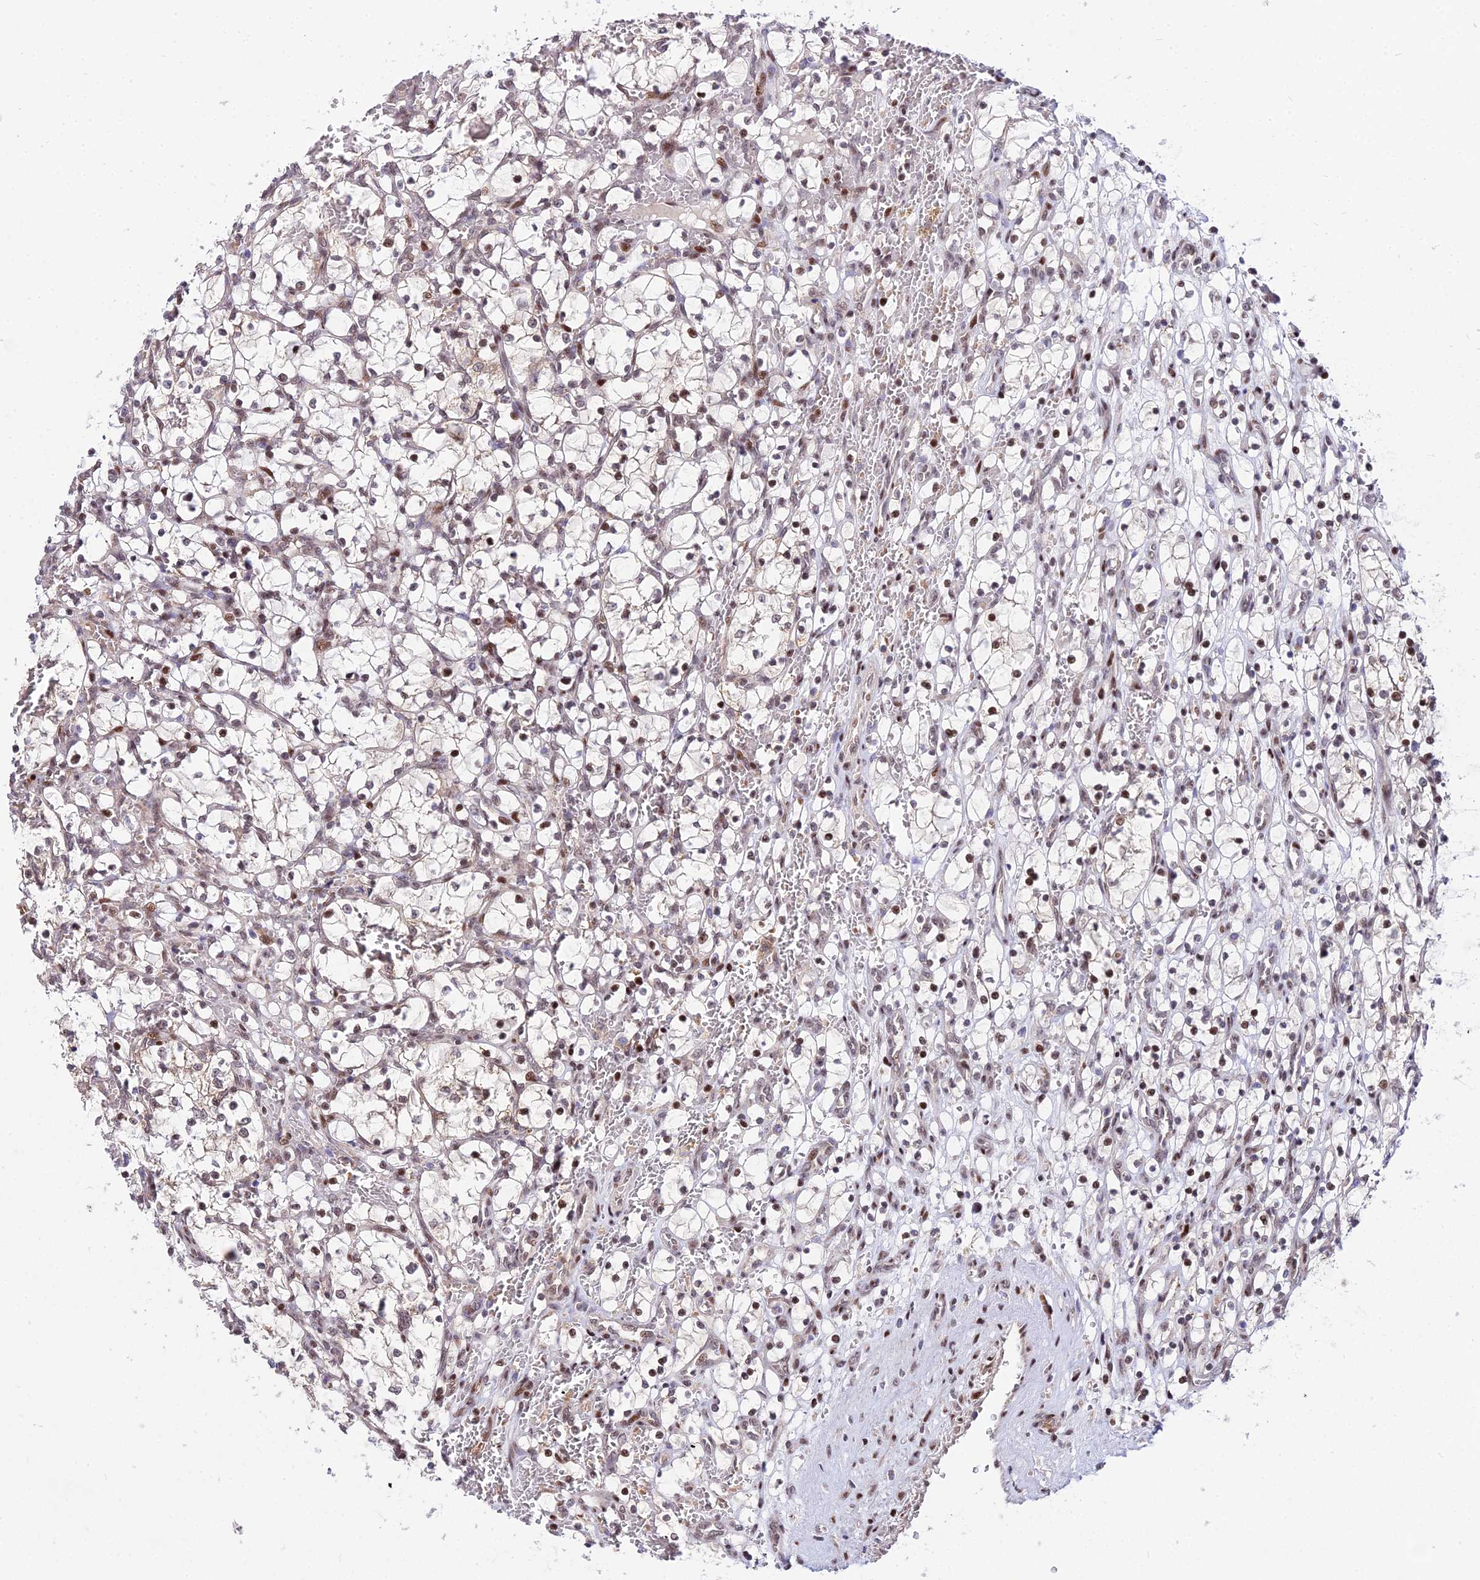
{"staining": {"intensity": "moderate", "quantity": "25%-75%", "location": "nuclear"}, "tissue": "renal cancer", "cell_type": "Tumor cells", "image_type": "cancer", "snomed": [{"axis": "morphology", "description": "Adenocarcinoma, NOS"}, {"axis": "topography", "description": "Kidney"}], "caption": "Immunohistochemical staining of renal cancer (adenocarcinoma) shows medium levels of moderate nuclear protein expression in about 25%-75% of tumor cells.", "gene": "CIB3", "patient": {"sex": "female", "age": 69}}